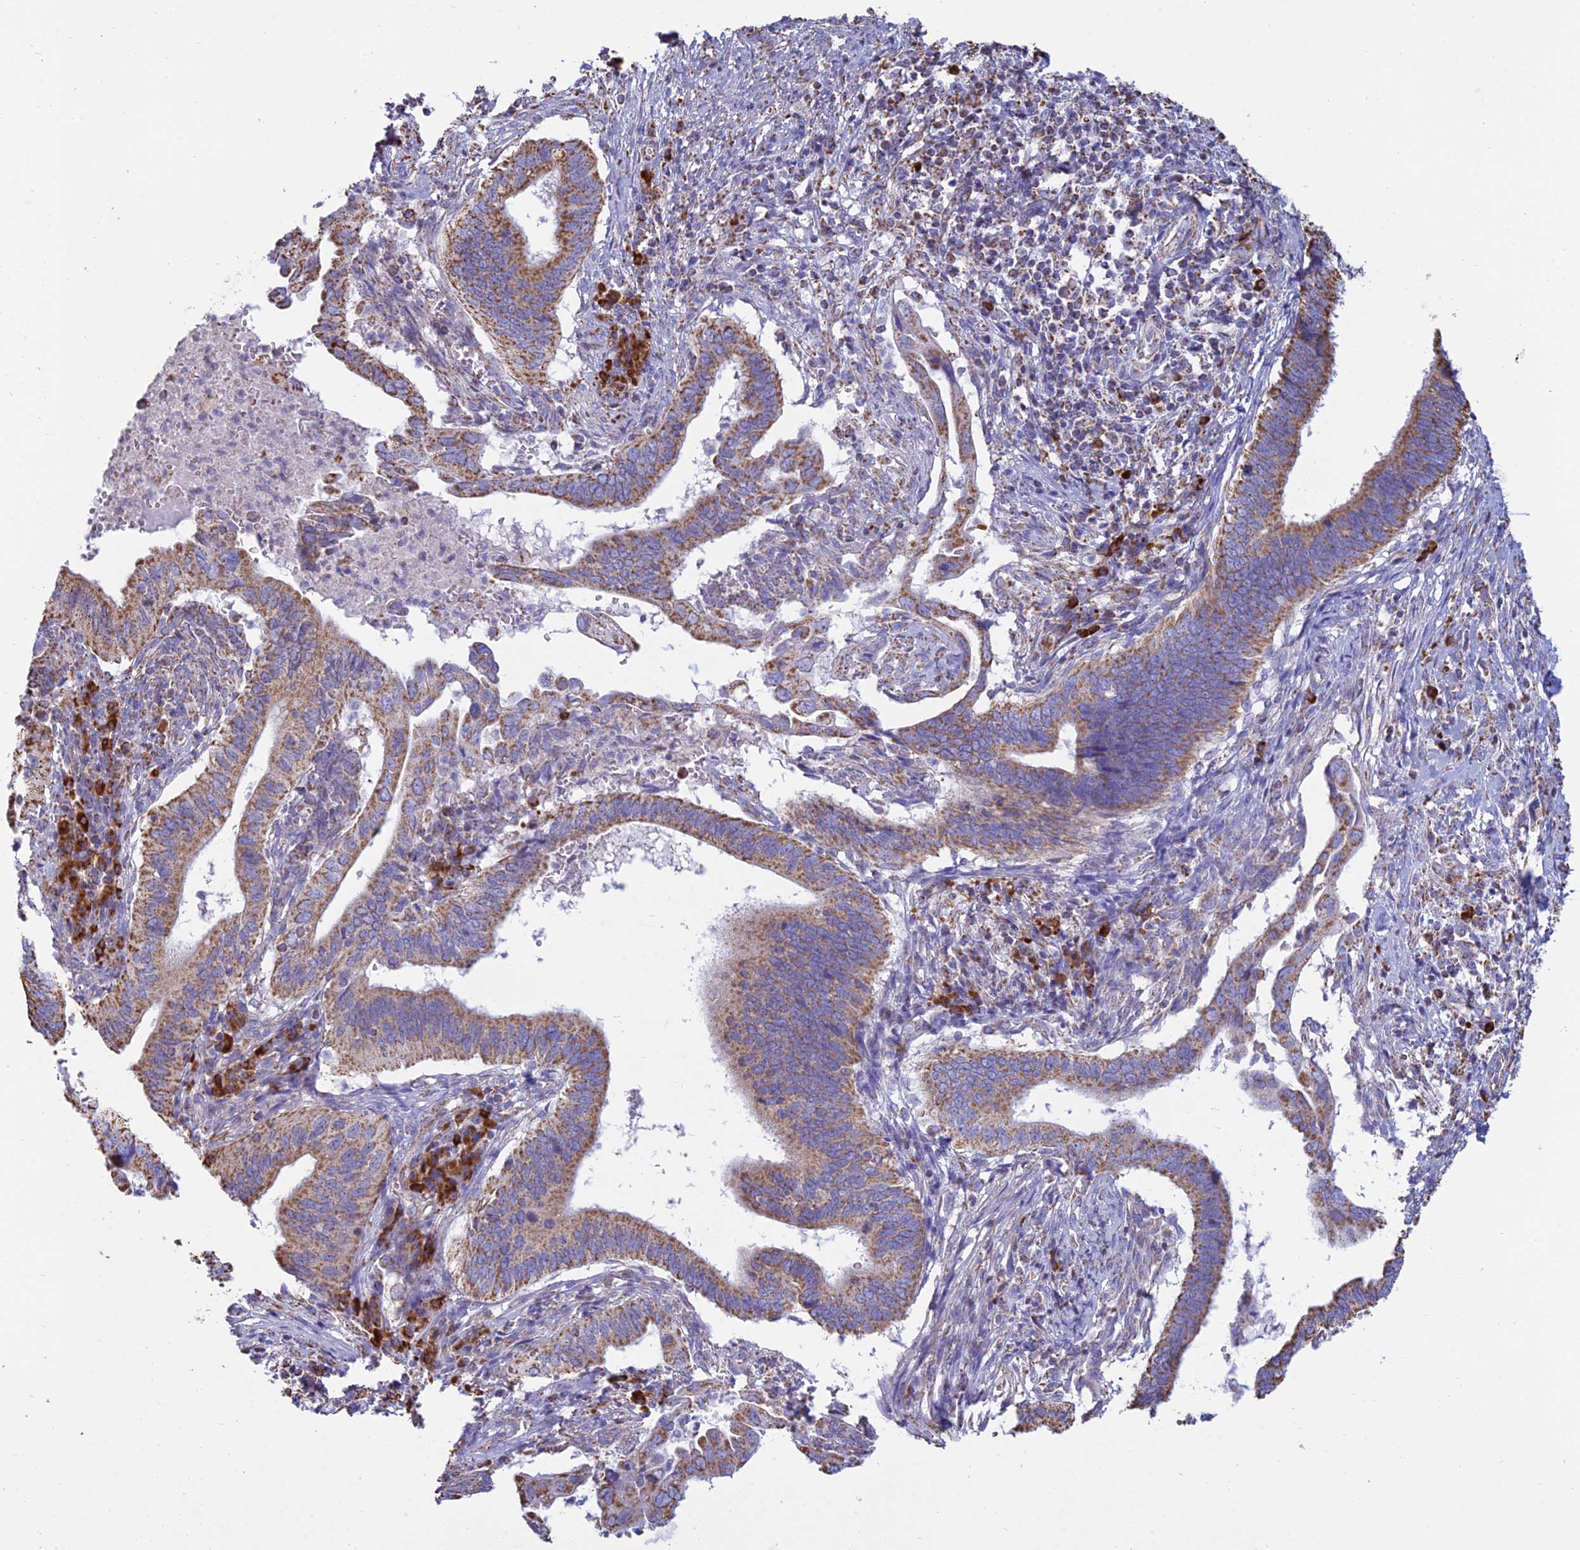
{"staining": {"intensity": "moderate", "quantity": ">75%", "location": "cytoplasmic/membranous"}, "tissue": "cervical cancer", "cell_type": "Tumor cells", "image_type": "cancer", "snomed": [{"axis": "morphology", "description": "Adenocarcinoma, NOS"}, {"axis": "topography", "description": "Cervix"}], "caption": "Cervical adenocarcinoma tissue exhibits moderate cytoplasmic/membranous staining in approximately >75% of tumor cells", "gene": "OR2W3", "patient": {"sex": "female", "age": 42}}